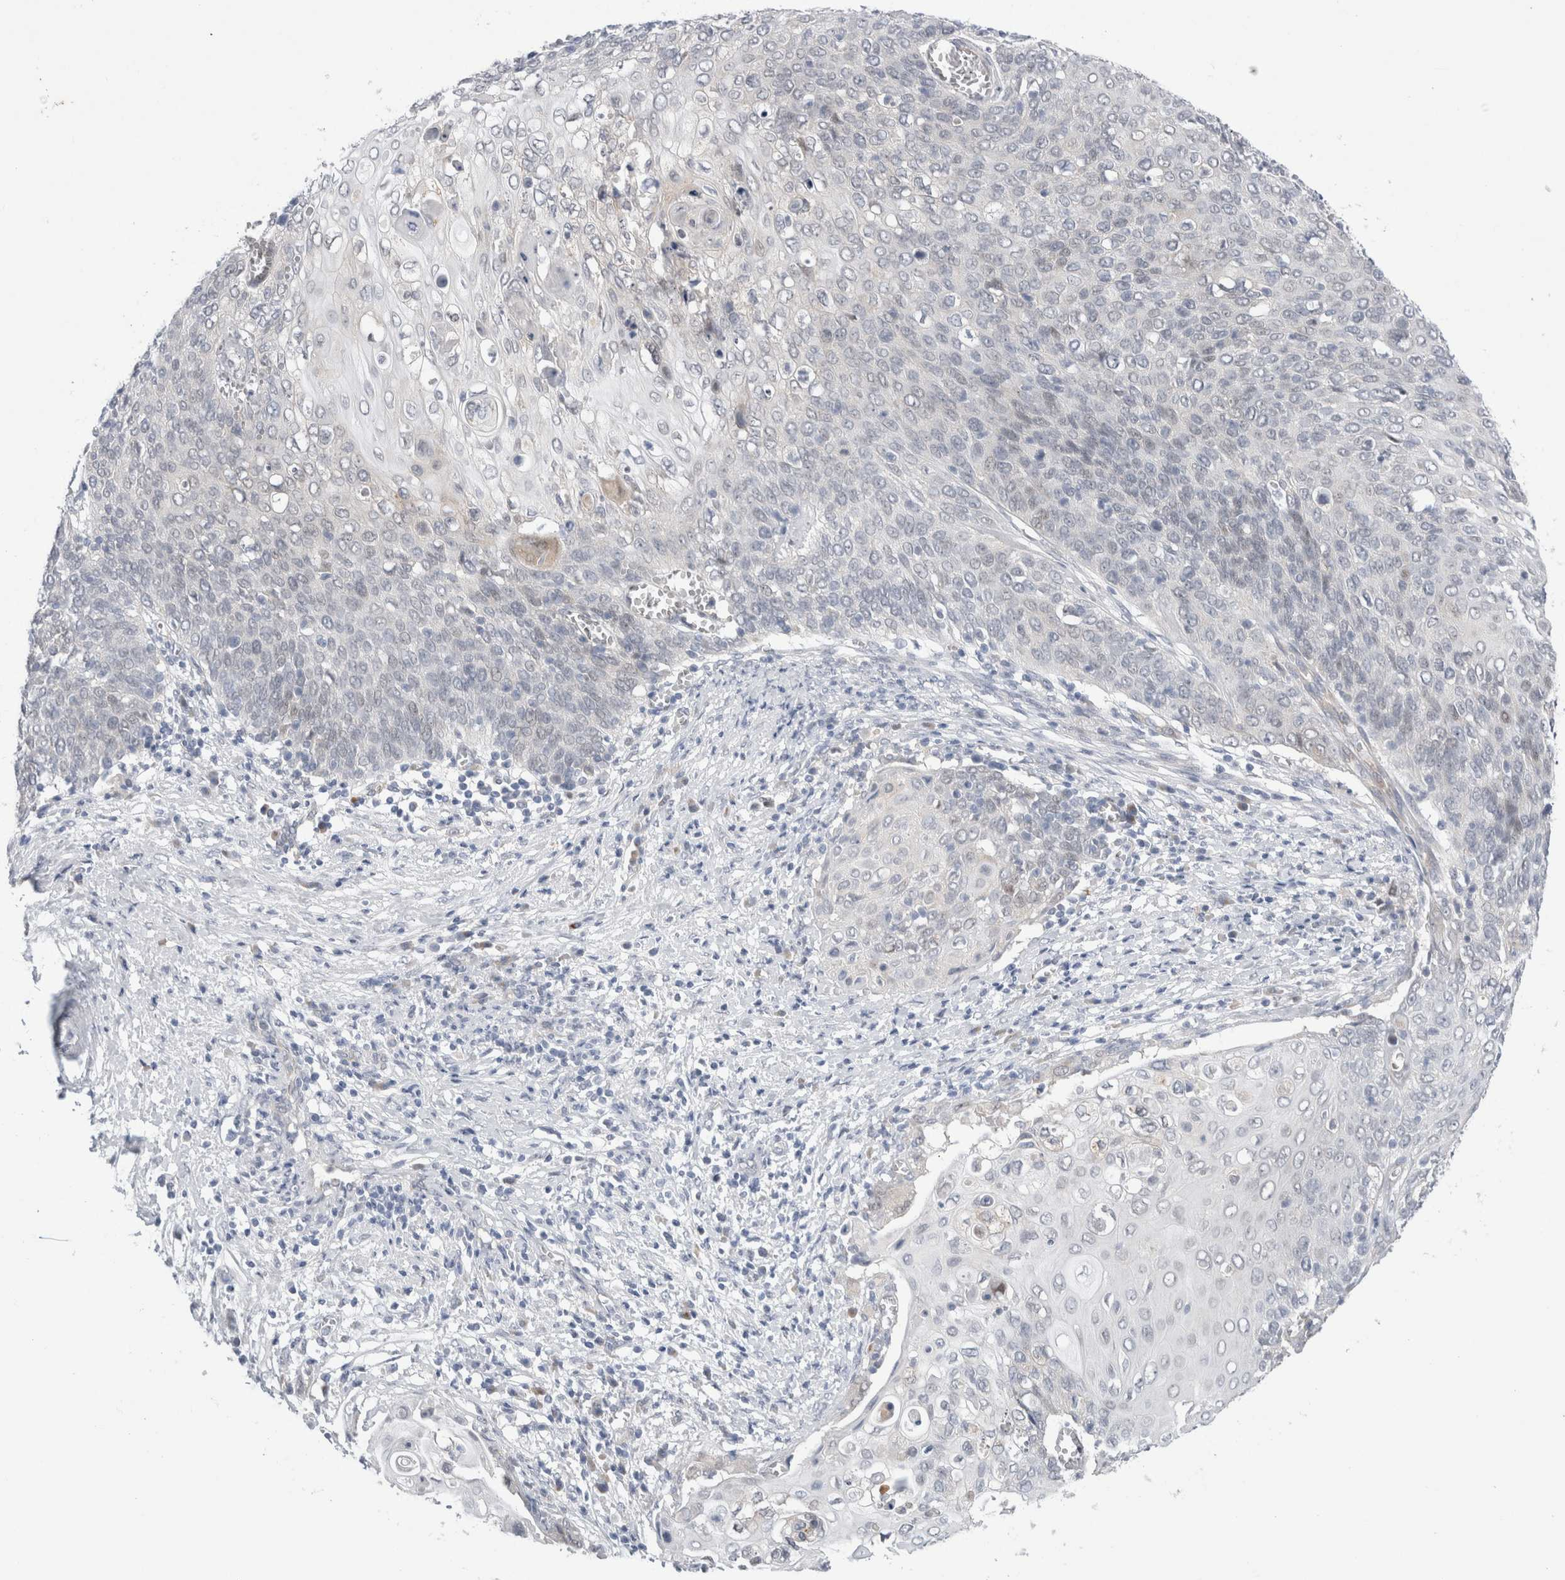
{"staining": {"intensity": "negative", "quantity": "none", "location": "none"}, "tissue": "cervical cancer", "cell_type": "Tumor cells", "image_type": "cancer", "snomed": [{"axis": "morphology", "description": "Squamous cell carcinoma, NOS"}, {"axis": "topography", "description": "Cervix"}], "caption": "A photomicrograph of cervical cancer stained for a protein displays no brown staining in tumor cells.", "gene": "TAFA5", "patient": {"sex": "female", "age": 39}}